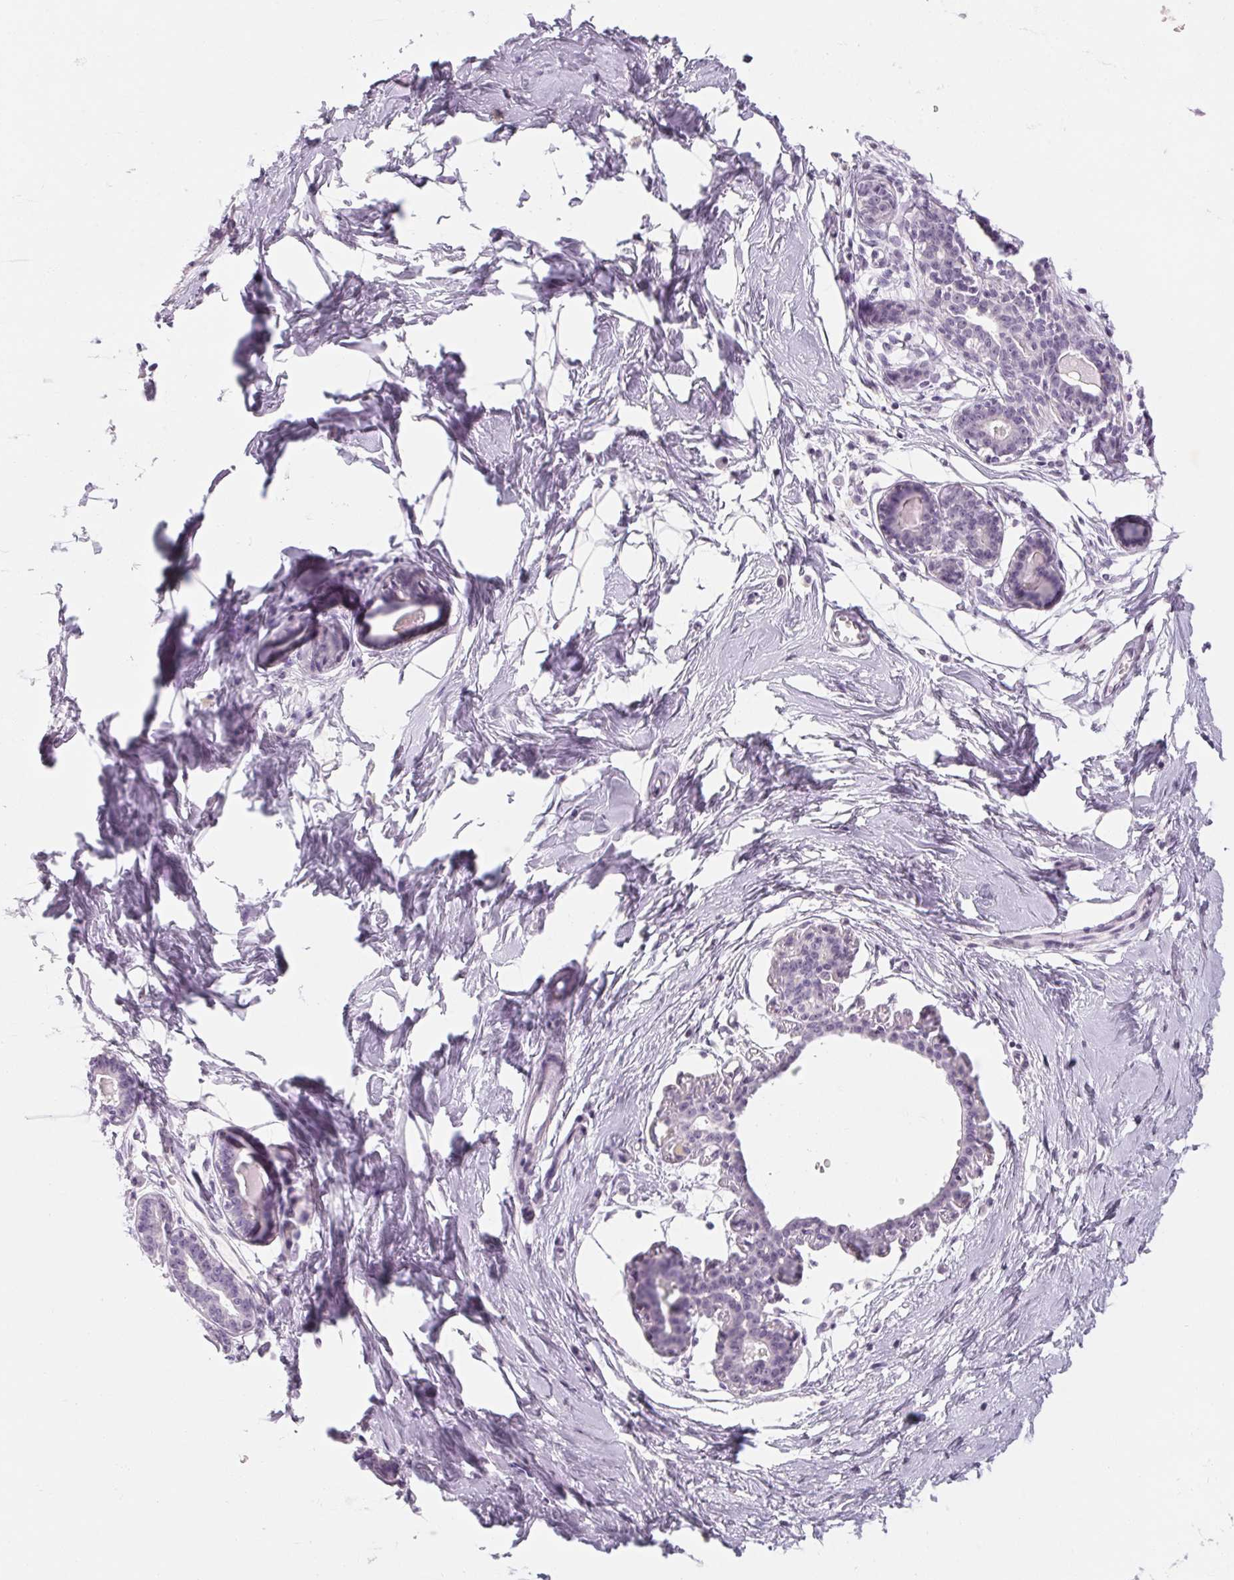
{"staining": {"intensity": "negative", "quantity": "none", "location": "none"}, "tissue": "breast", "cell_type": "Adipocytes", "image_type": "normal", "snomed": [{"axis": "morphology", "description": "Normal tissue, NOS"}, {"axis": "topography", "description": "Breast"}], "caption": "Immunohistochemical staining of benign breast shows no significant positivity in adipocytes. The staining was performed using DAB to visualize the protein expression in brown, while the nuclei were stained in blue with hematoxylin (Magnification: 20x).", "gene": "ZIC4", "patient": {"sex": "female", "age": 45}}